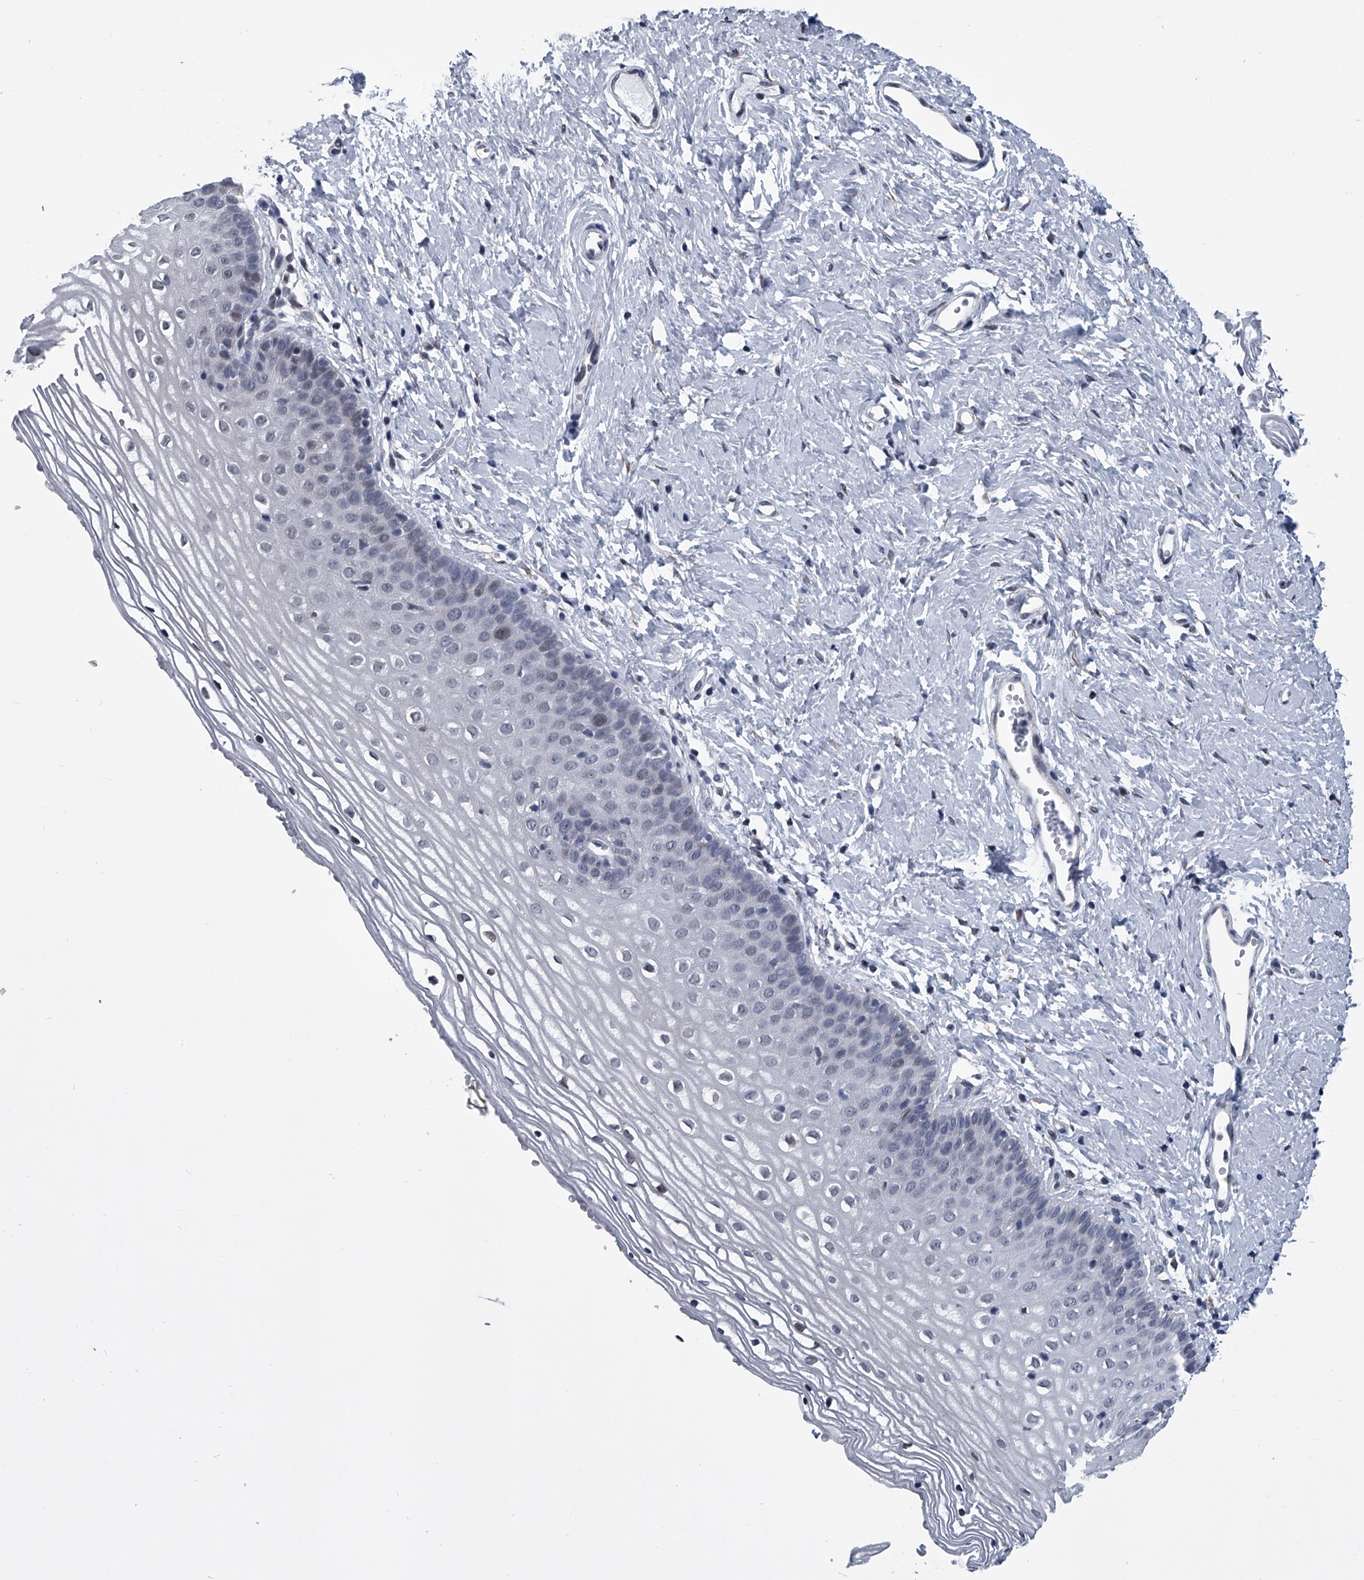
{"staining": {"intensity": "negative", "quantity": "none", "location": "none"}, "tissue": "vagina", "cell_type": "Squamous epithelial cells", "image_type": "normal", "snomed": [{"axis": "morphology", "description": "Normal tissue, NOS"}, {"axis": "topography", "description": "Vagina"}], "caption": "Immunohistochemistry micrograph of unremarkable vagina: human vagina stained with DAB exhibits no significant protein staining in squamous epithelial cells.", "gene": "PPP2R5D", "patient": {"sex": "female", "age": 32}}